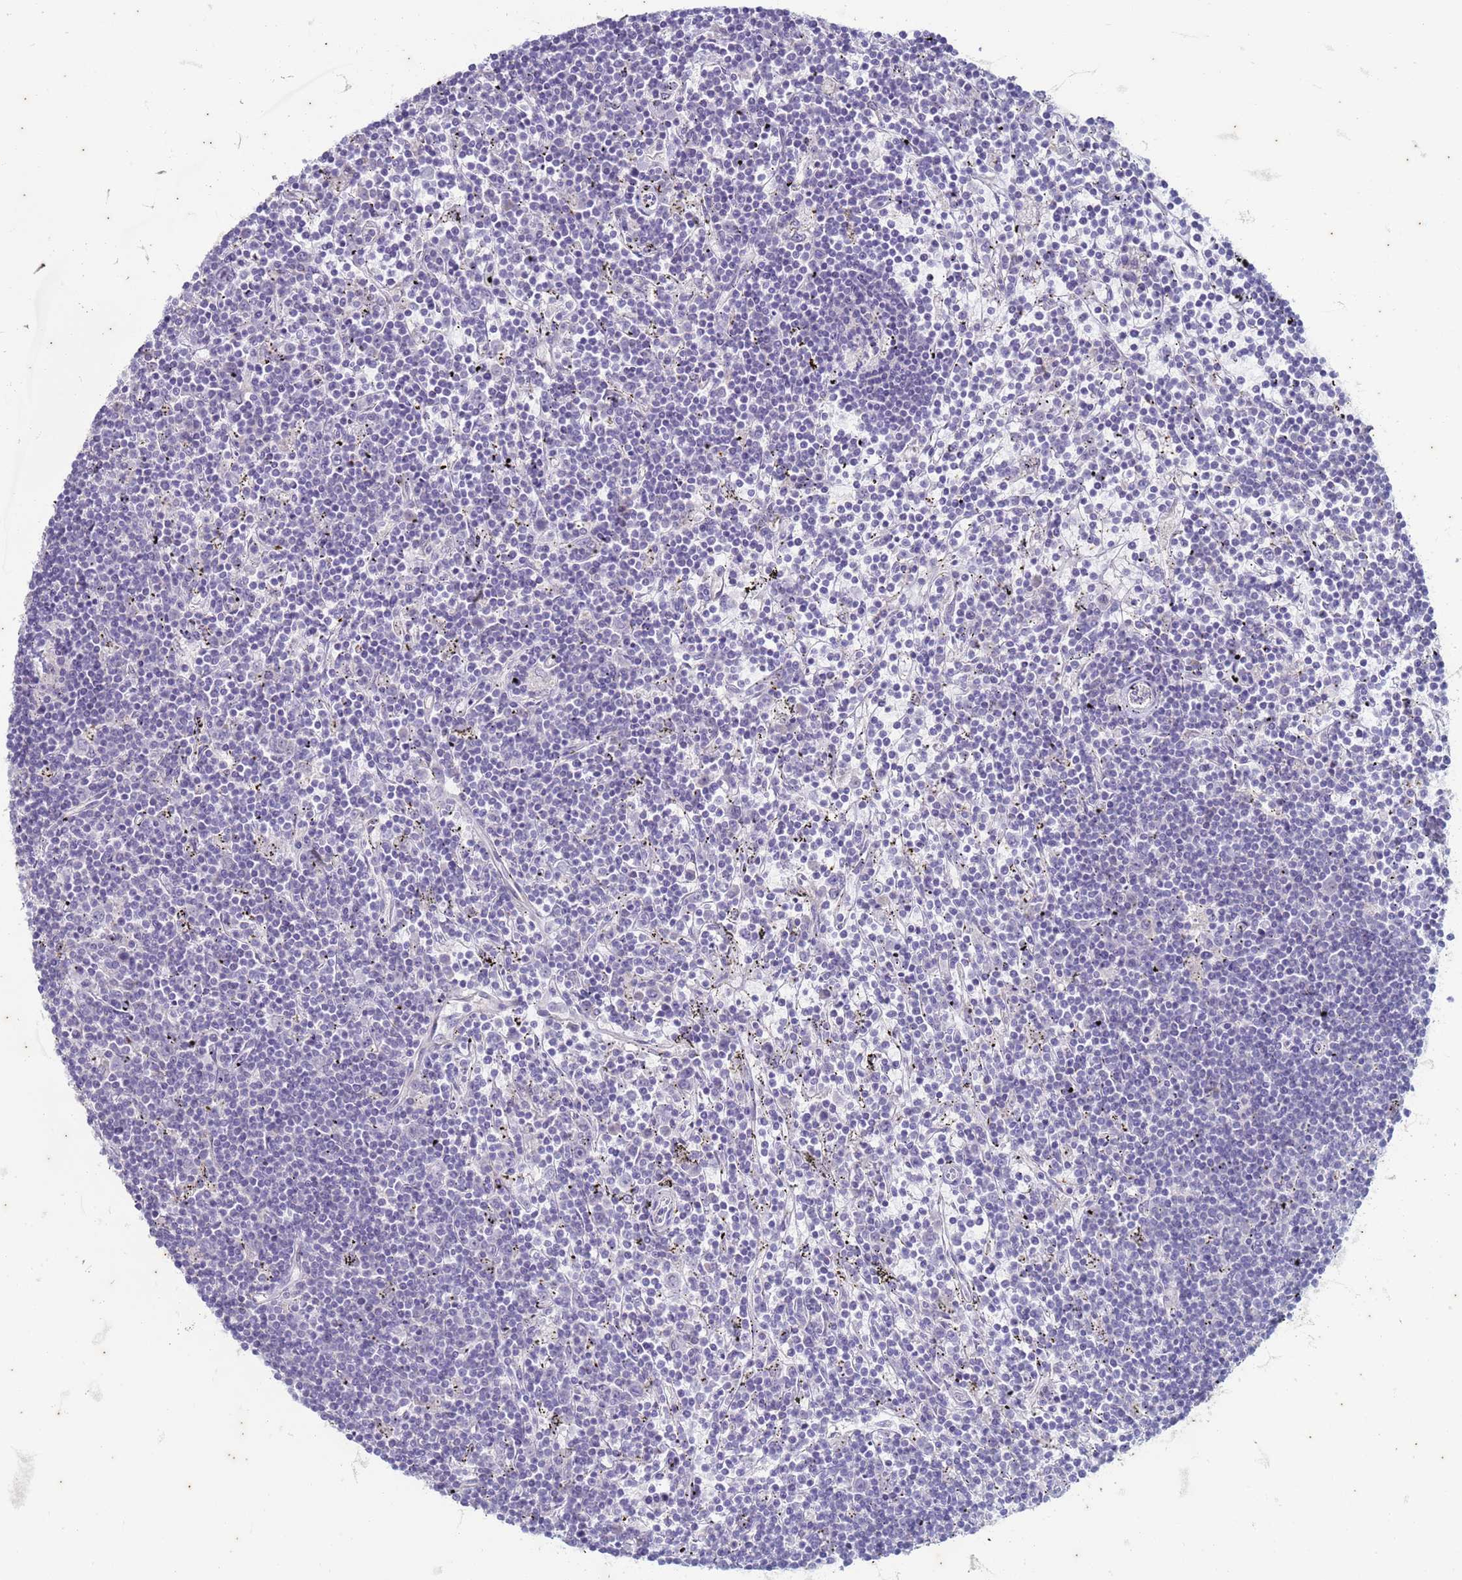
{"staining": {"intensity": "negative", "quantity": "none", "location": "none"}, "tissue": "lymphoma", "cell_type": "Tumor cells", "image_type": "cancer", "snomed": [{"axis": "morphology", "description": "Malignant lymphoma, non-Hodgkin's type, Low grade"}, {"axis": "topography", "description": "Spleen"}], "caption": "Lymphoma was stained to show a protein in brown. There is no significant expression in tumor cells. Nuclei are stained in blue.", "gene": "SUCO", "patient": {"sex": "male", "age": 76}}